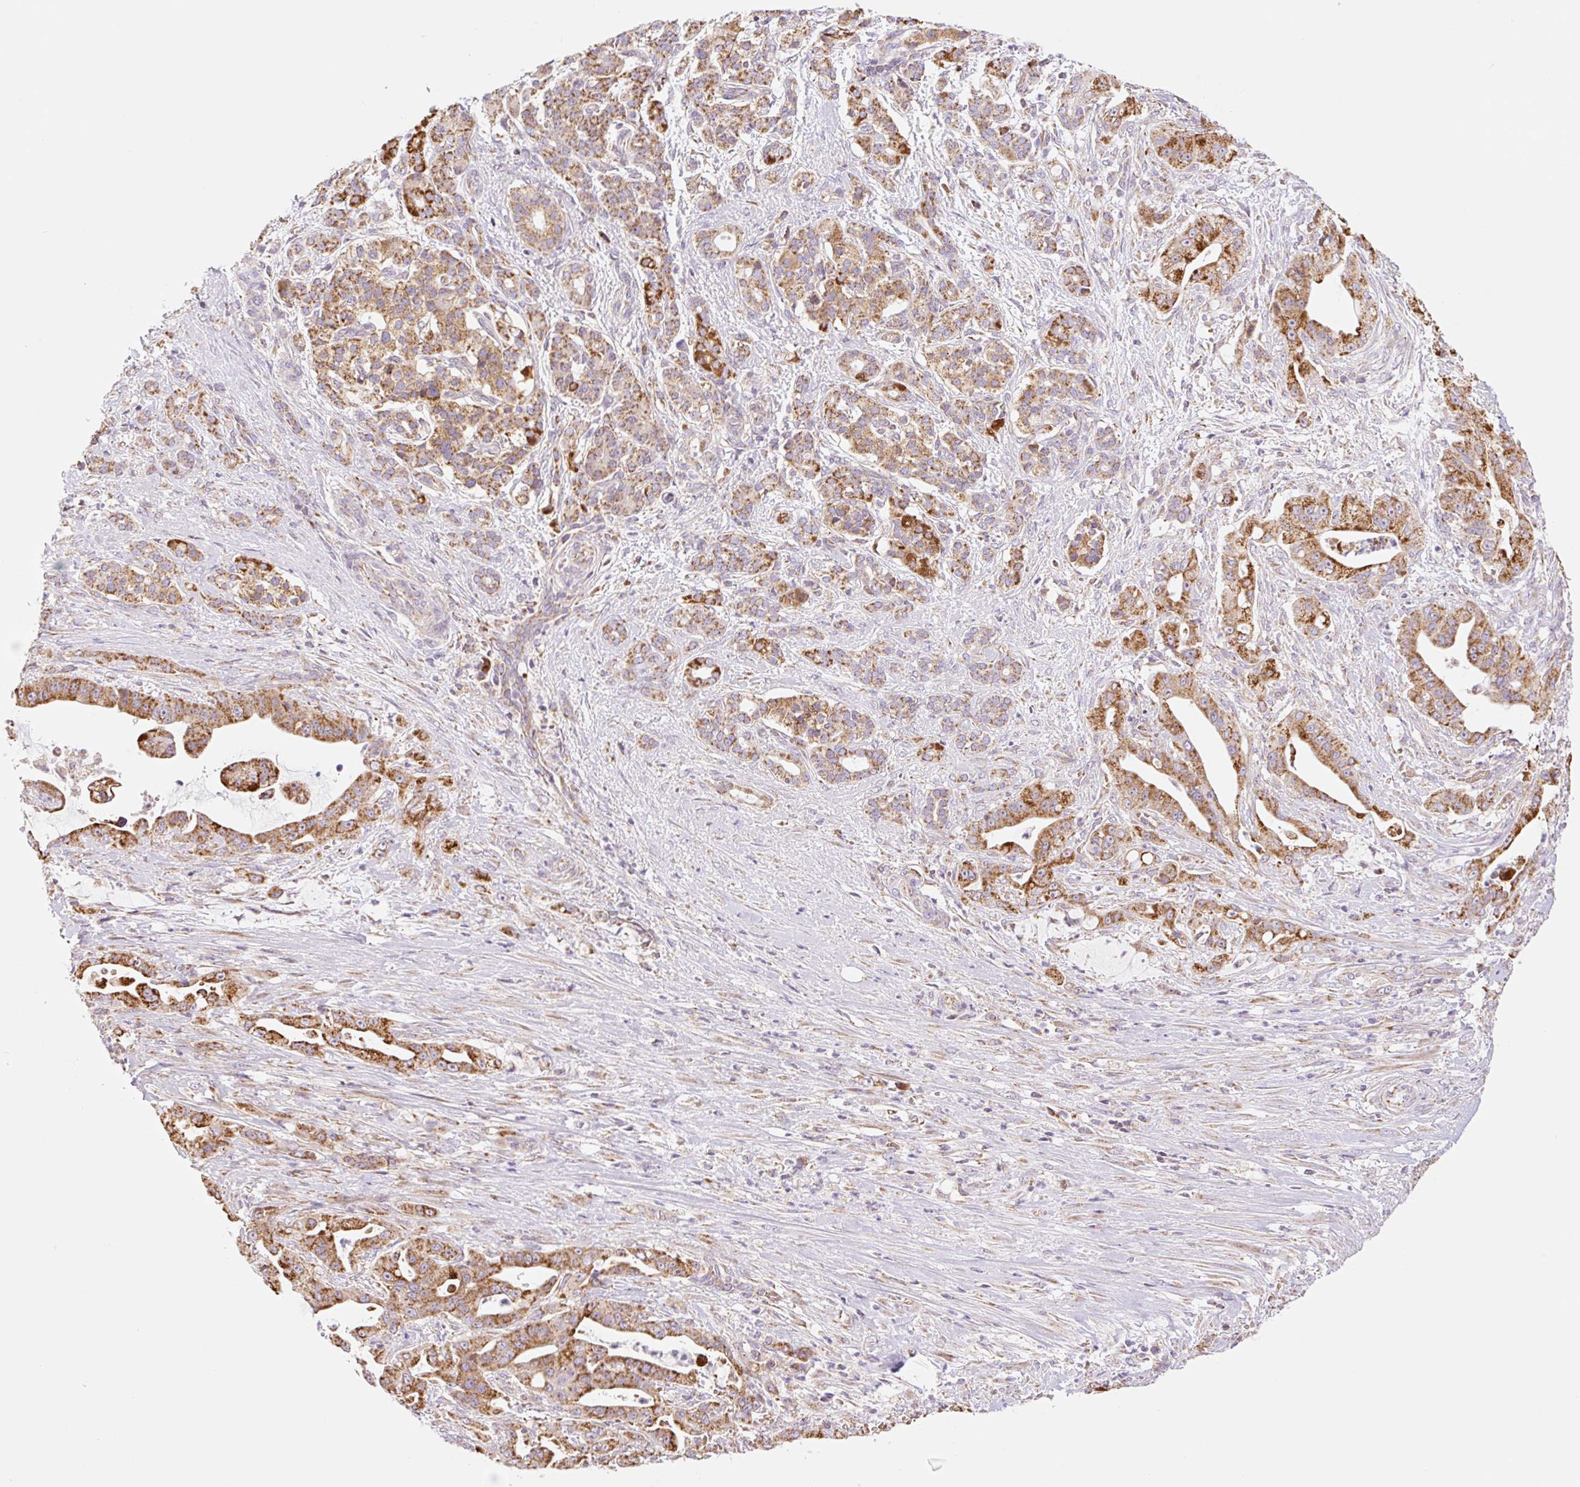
{"staining": {"intensity": "strong", "quantity": ">75%", "location": "cytoplasmic/membranous"}, "tissue": "pancreatic cancer", "cell_type": "Tumor cells", "image_type": "cancer", "snomed": [{"axis": "morphology", "description": "Adenocarcinoma, NOS"}, {"axis": "topography", "description": "Pancreas"}], "caption": "Tumor cells show strong cytoplasmic/membranous positivity in about >75% of cells in adenocarcinoma (pancreatic). Nuclei are stained in blue.", "gene": "GOSR2", "patient": {"sex": "male", "age": 57}}